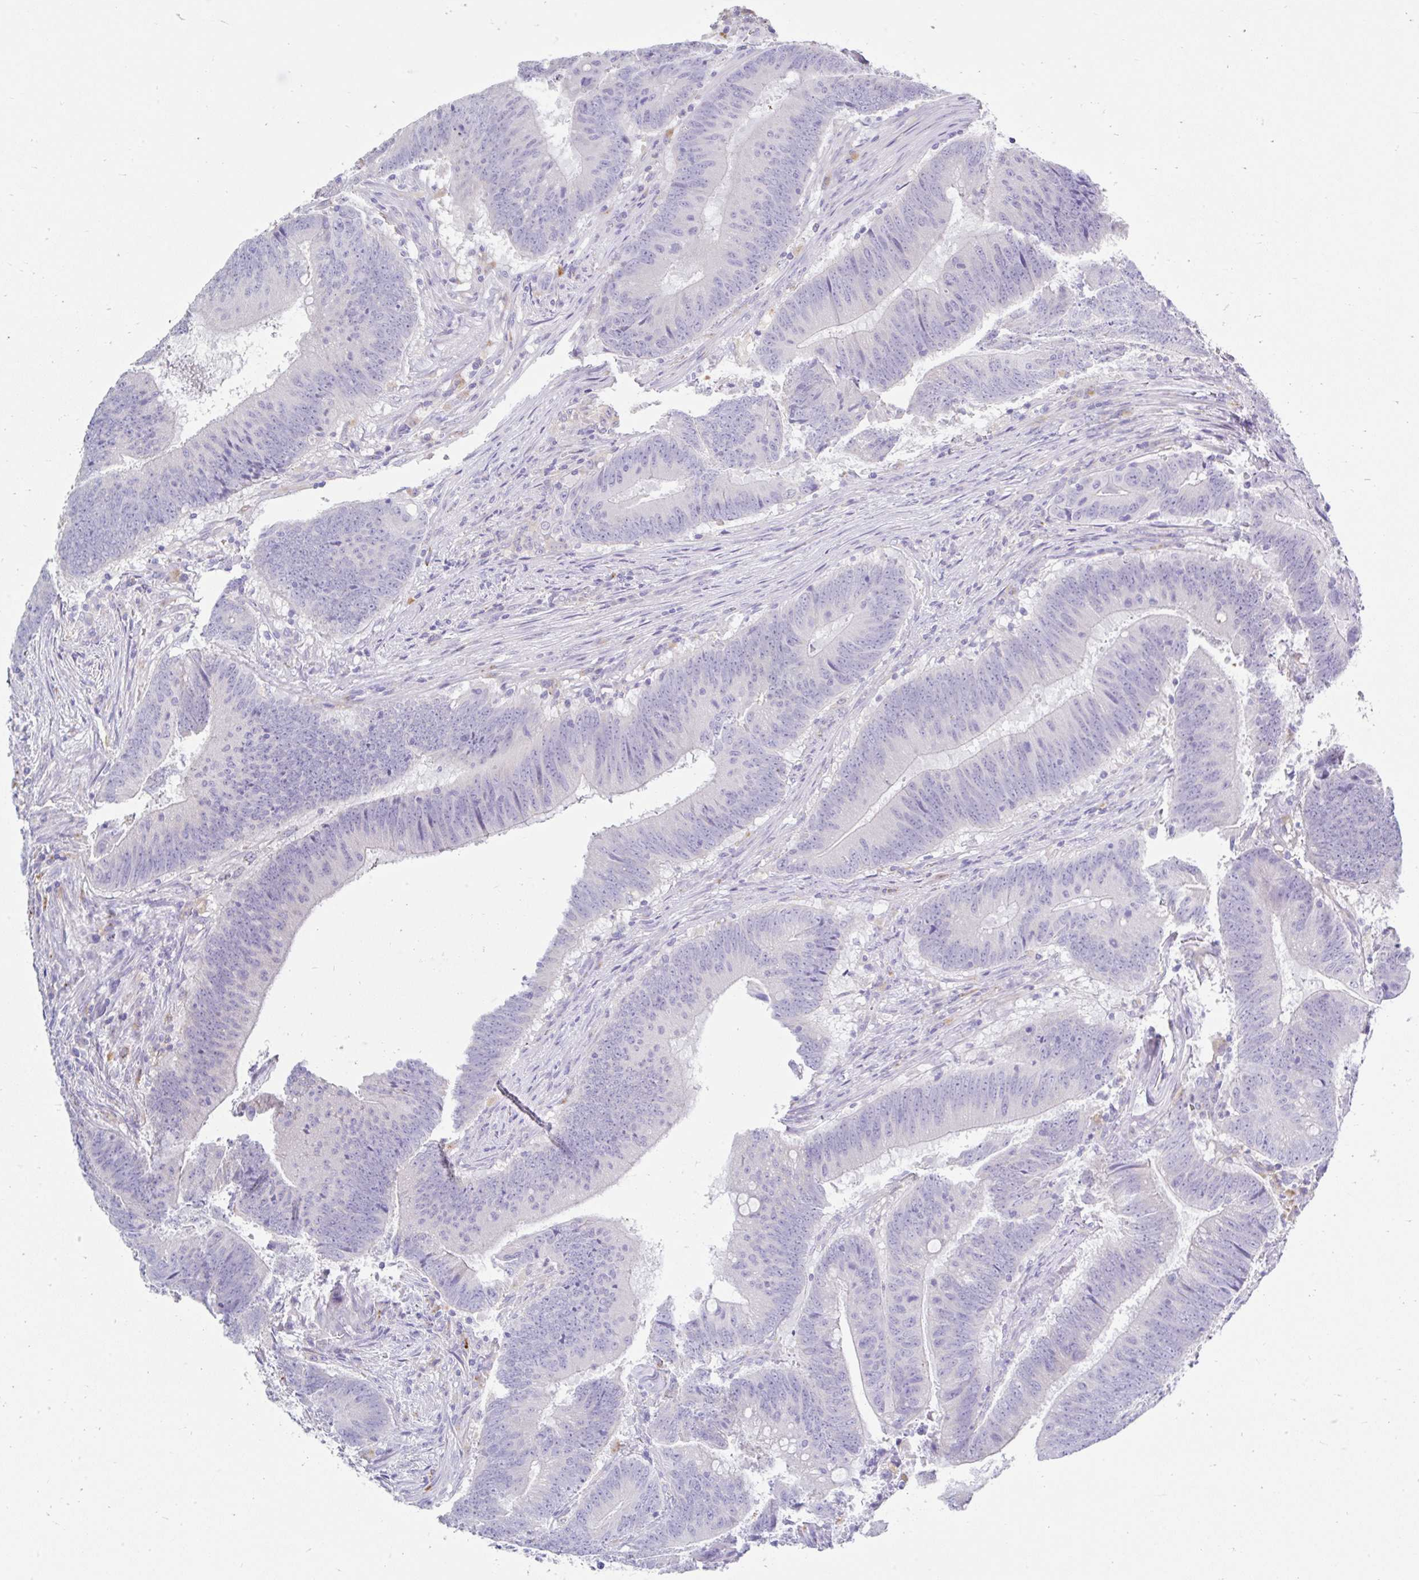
{"staining": {"intensity": "negative", "quantity": "none", "location": "none"}, "tissue": "colorectal cancer", "cell_type": "Tumor cells", "image_type": "cancer", "snomed": [{"axis": "morphology", "description": "Adenocarcinoma, NOS"}, {"axis": "topography", "description": "Colon"}], "caption": "Immunohistochemistry (IHC) micrograph of colorectal cancer stained for a protein (brown), which displays no expression in tumor cells. (Brightfield microscopy of DAB IHC at high magnification).", "gene": "ZNF33A", "patient": {"sex": "female", "age": 87}}